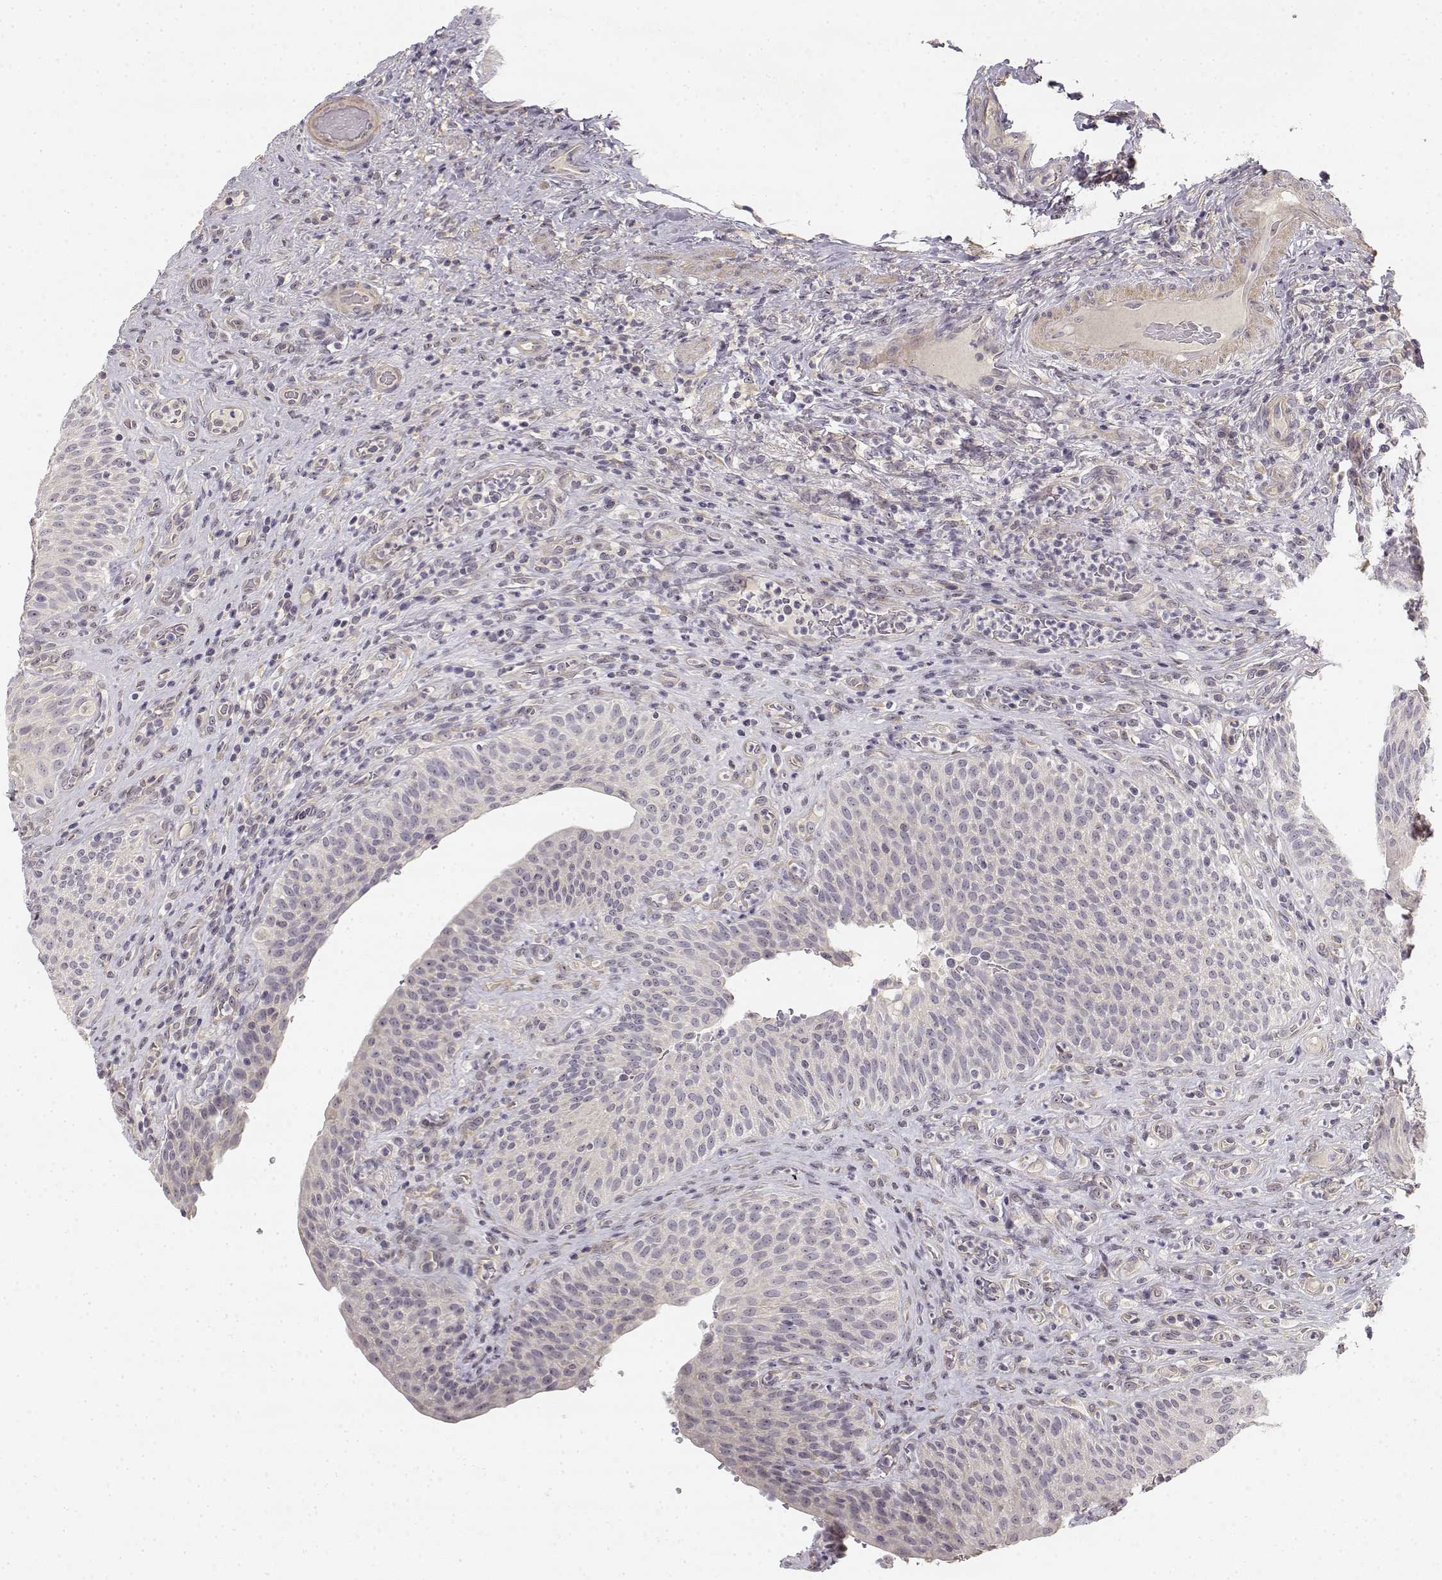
{"staining": {"intensity": "negative", "quantity": "none", "location": "none"}, "tissue": "urinary bladder", "cell_type": "Urothelial cells", "image_type": "normal", "snomed": [{"axis": "morphology", "description": "Normal tissue, NOS"}, {"axis": "topography", "description": "Urinary bladder"}, {"axis": "topography", "description": "Peripheral nerve tissue"}], "caption": "A high-resolution photomicrograph shows IHC staining of benign urinary bladder, which exhibits no significant expression in urothelial cells. (IHC, brightfield microscopy, high magnification).", "gene": "MED12L", "patient": {"sex": "male", "age": 66}}